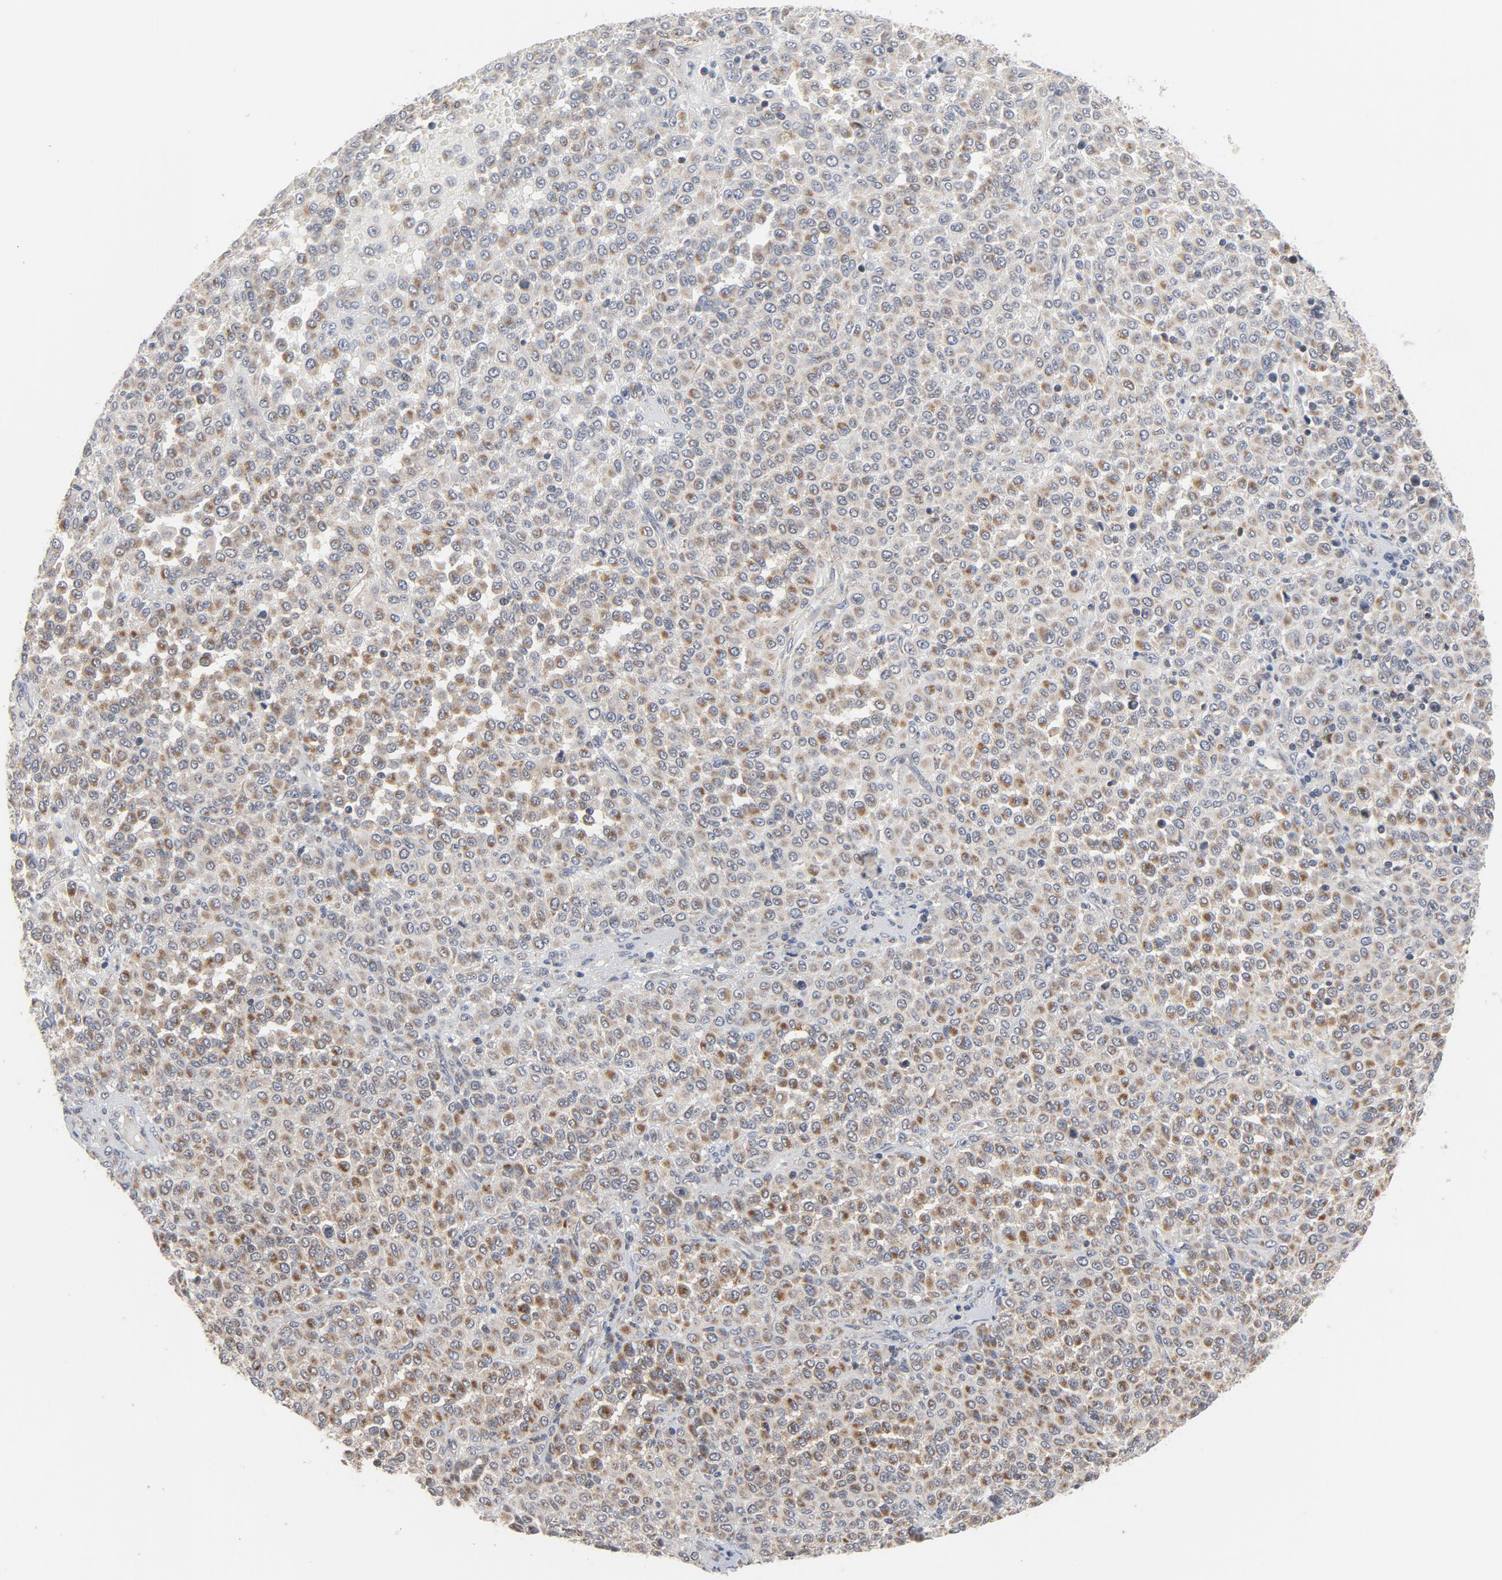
{"staining": {"intensity": "moderate", "quantity": ">75%", "location": "cytoplasmic/membranous"}, "tissue": "melanoma", "cell_type": "Tumor cells", "image_type": "cancer", "snomed": [{"axis": "morphology", "description": "Malignant melanoma, Metastatic site"}, {"axis": "topography", "description": "Pancreas"}], "caption": "This micrograph demonstrates immunohistochemistry (IHC) staining of human melanoma, with medium moderate cytoplasmic/membranous positivity in approximately >75% of tumor cells.", "gene": "C14orf119", "patient": {"sex": "female", "age": 30}}